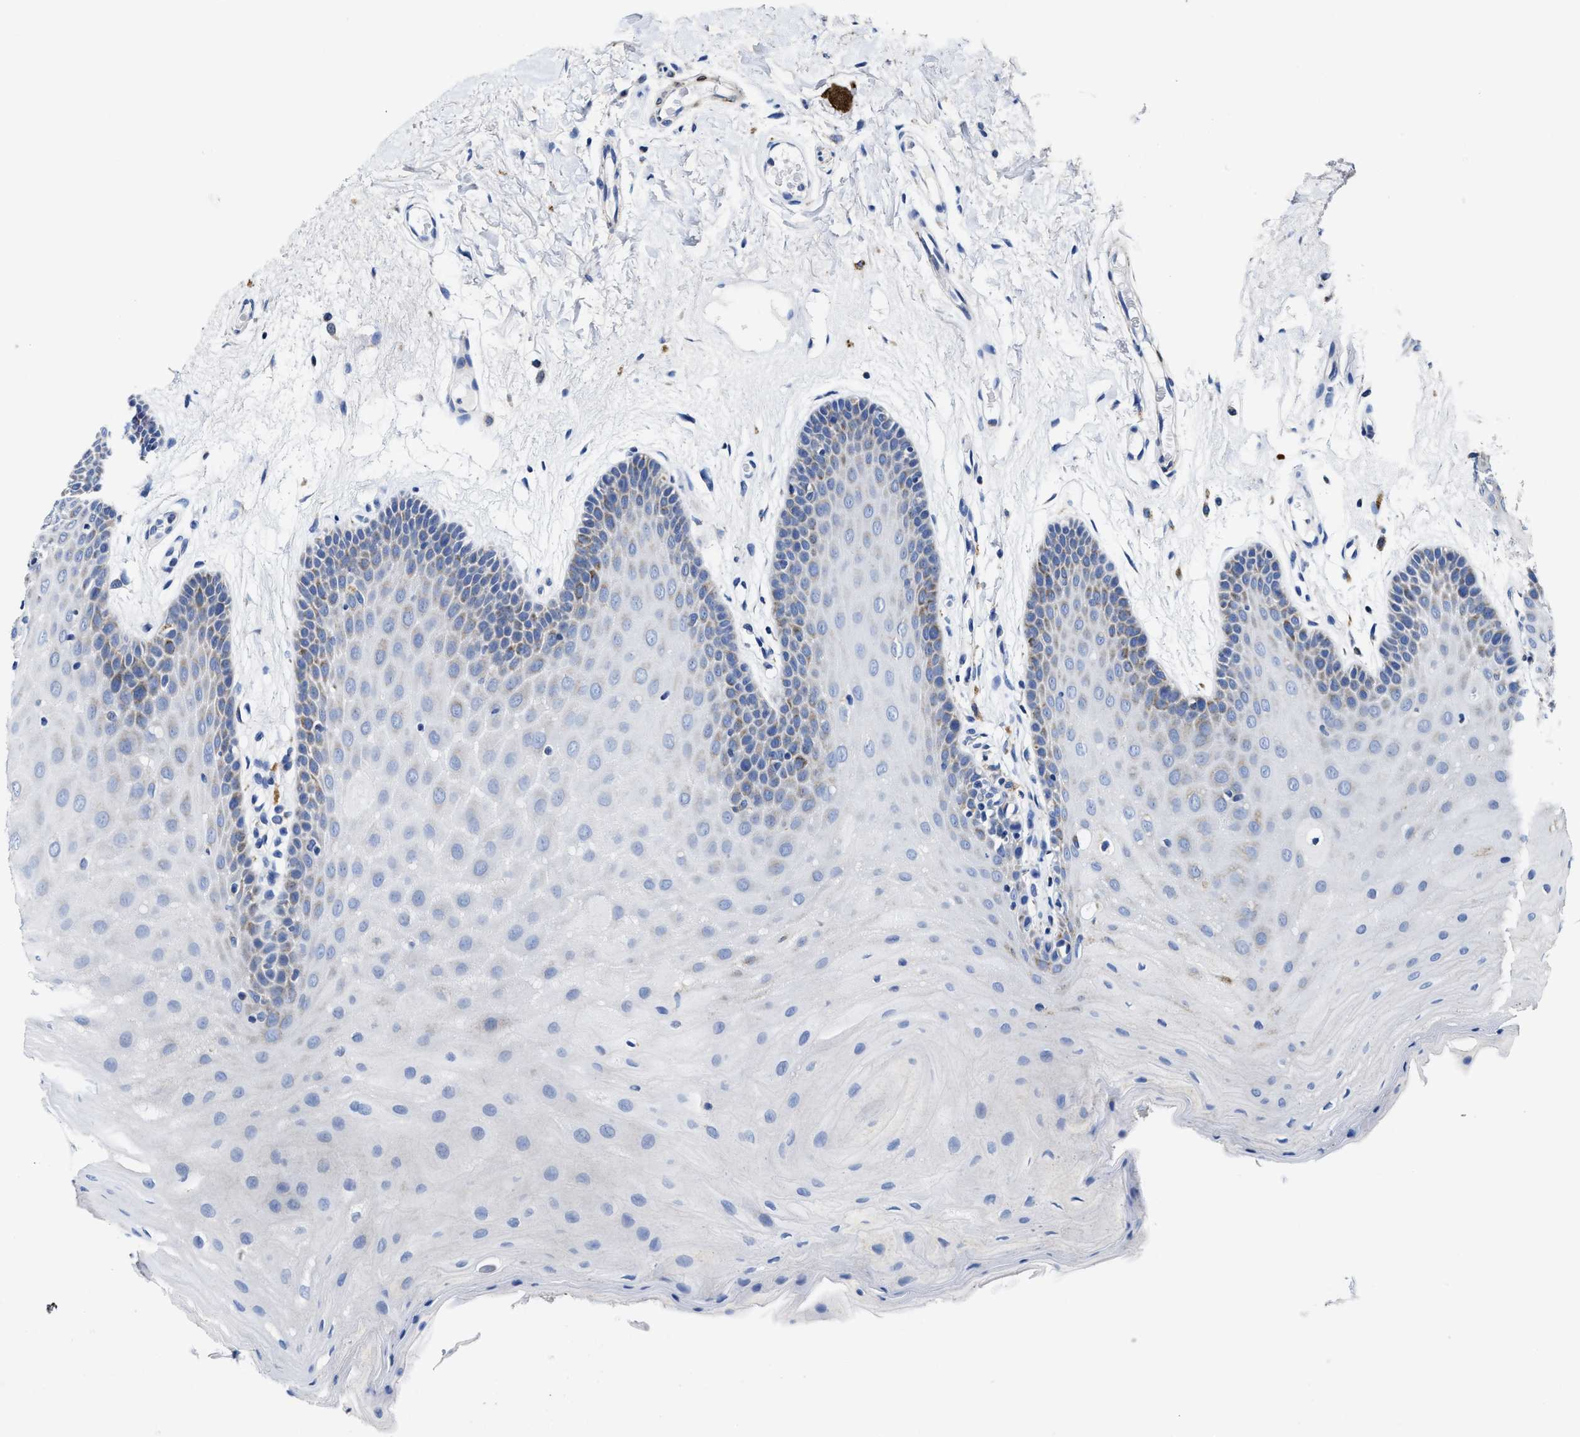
{"staining": {"intensity": "moderate", "quantity": "<25%", "location": "cytoplasmic/membranous"}, "tissue": "oral mucosa", "cell_type": "Squamous epithelial cells", "image_type": "normal", "snomed": [{"axis": "morphology", "description": "Normal tissue, NOS"}, {"axis": "morphology", "description": "Squamous cell carcinoma, NOS"}, {"axis": "topography", "description": "Oral tissue"}, {"axis": "topography", "description": "Head-Neck"}], "caption": "Brown immunohistochemical staining in unremarkable human oral mucosa shows moderate cytoplasmic/membranous staining in about <25% of squamous epithelial cells. Ihc stains the protein of interest in brown and the nuclei are stained blue.", "gene": "TBRG4", "patient": {"sex": "male", "age": 71}}